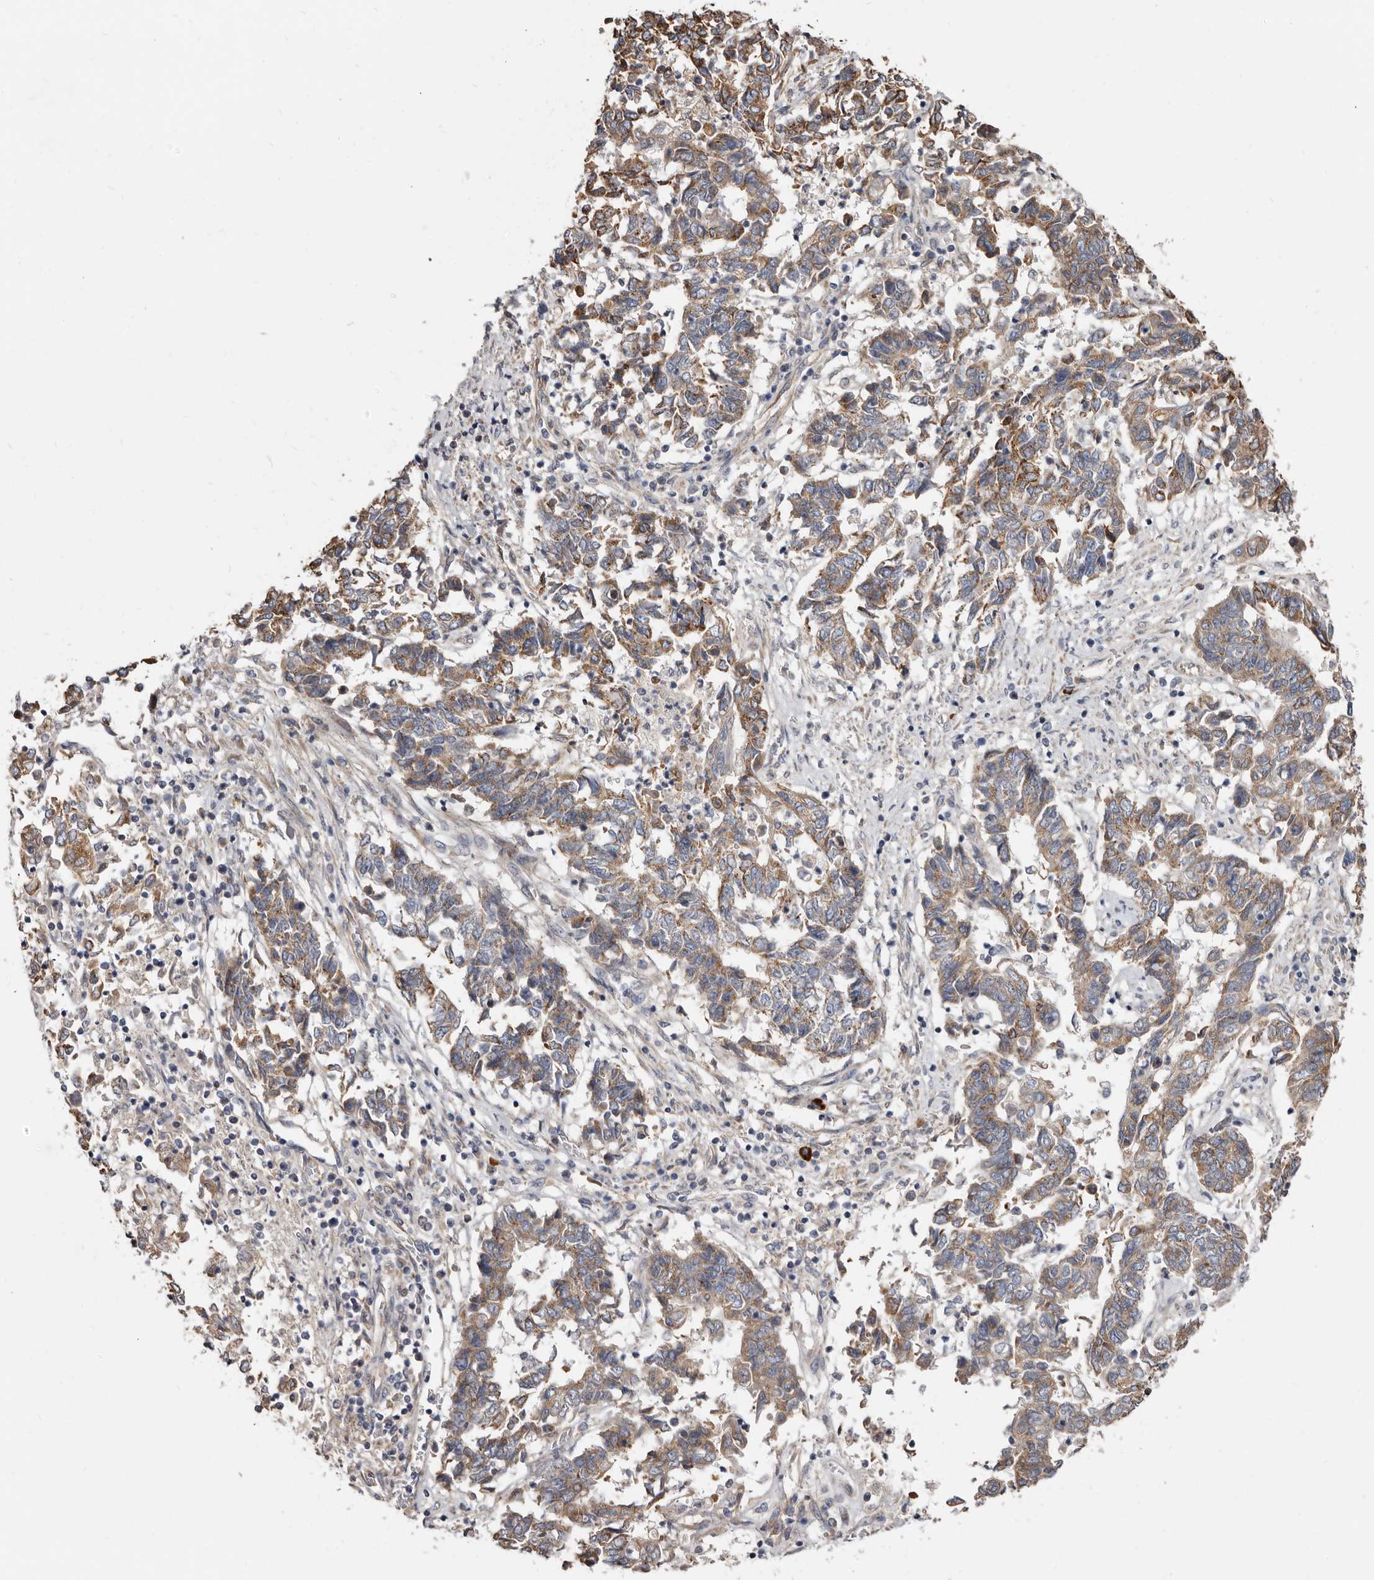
{"staining": {"intensity": "moderate", "quantity": ">75%", "location": "cytoplasmic/membranous"}, "tissue": "endometrial cancer", "cell_type": "Tumor cells", "image_type": "cancer", "snomed": [{"axis": "morphology", "description": "Adenocarcinoma, NOS"}, {"axis": "topography", "description": "Endometrium"}], "caption": "The micrograph shows a brown stain indicating the presence of a protein in the cytoplasmic/membranous of tumor cells in endometrial cancer.", "gene": "ASIC5", "patient": {"sex": "female", "age": 80}}